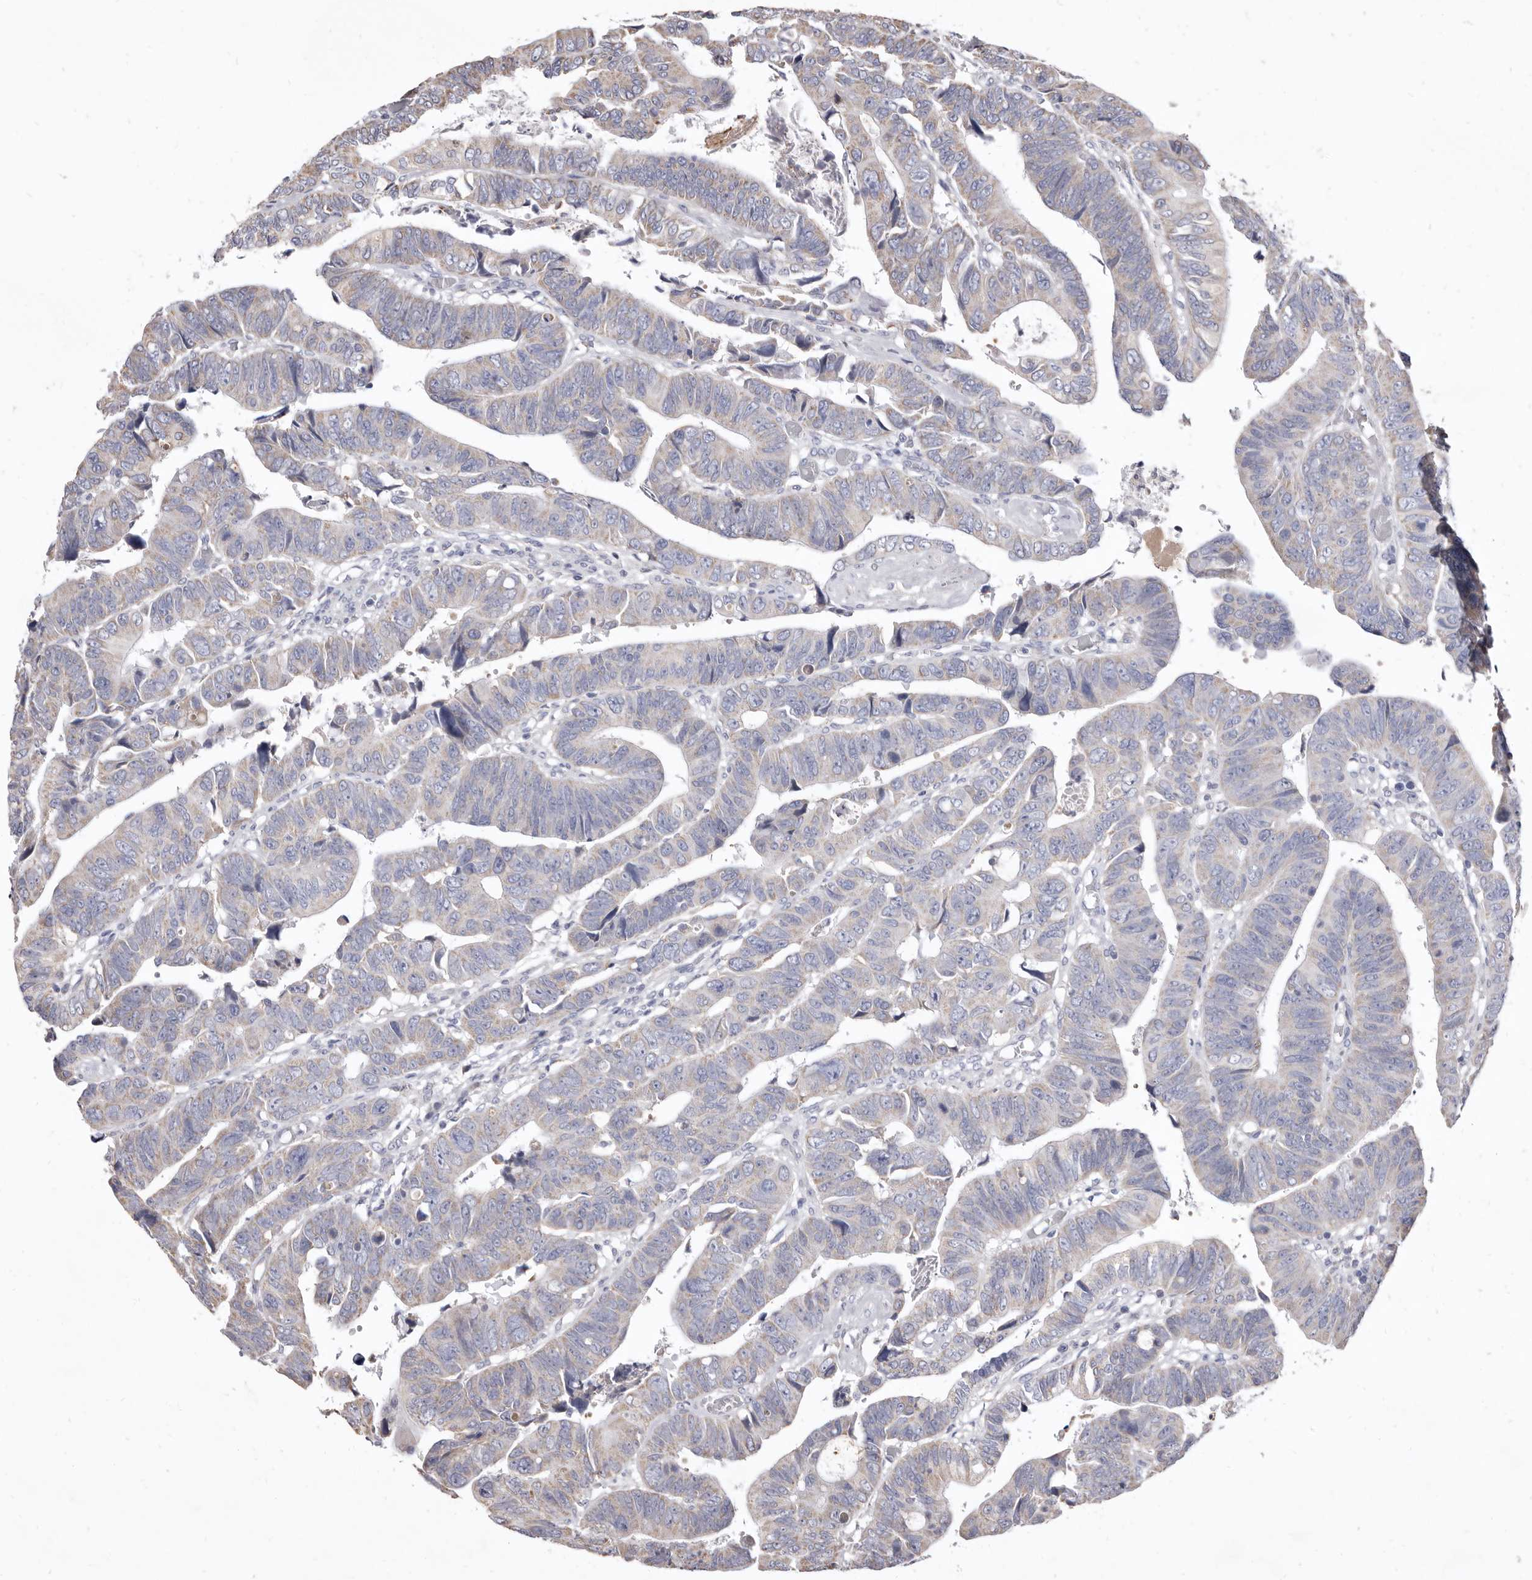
{"staining": {"intensity": "weak", "quantity": "<25%", "location": "cytoplasmic/membranous"}, "tissue": "colorectal cancer", "cell_type": "Tumor cells", "image_type": "cancer", "snomed": [{"axis": "morphology", "description": "Adenocarcinoma, NOS"}, {"axis": "topography", "description": "Rectum"}], "caption": "IHC micrograph of colorectal cancer stained for a protein (brown), which exhibits no expression in tumor cells. (Brightfield microscopy of DAB immunohistochemistry (IHC) at high magnification).", "gene": "CYP2E1", "patient": {"sex": "female", "age": 65}}